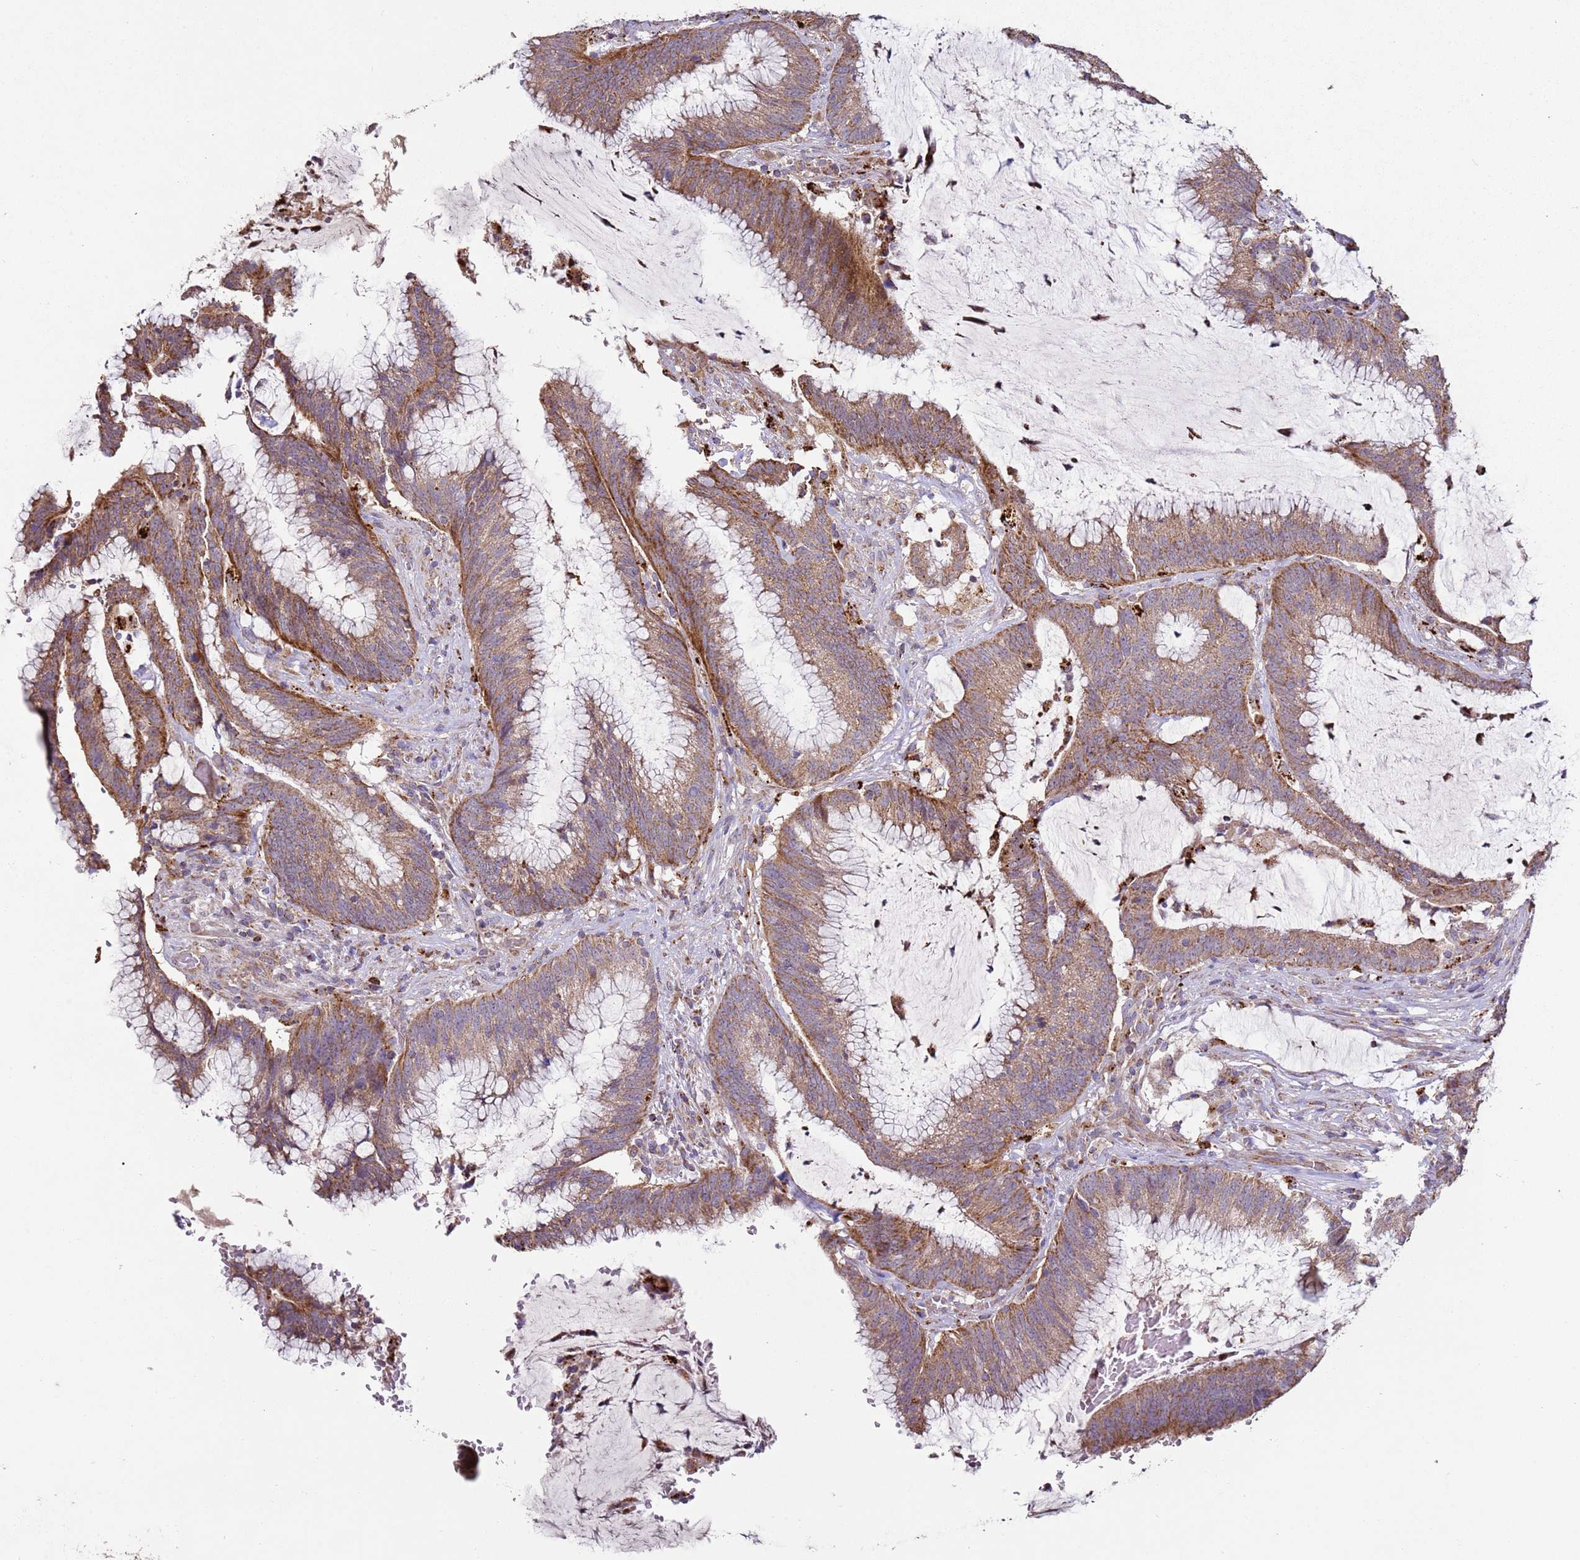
{"staining": {"intensity": "moderate", "quantity": ">75%", "location": "cytoplasmic/membranous"}, "tissue": "colorectal cancer", "cell_type": "Tumor cells", "image_type": "cancer", "snomed": [{"axis": "morphology", "description": "Adenocarcinoma, NOS"}, {"axis": "topography", "description": "Rectum"}], "caption": "Immunohistochemical staining of human colorectal adenocarcinoma displays medium levels of moderate cytoplasmic/membranous protein positivity in approximately >75% of tumor cells.", "gene": "FBXO33", "patient": {"sex": "female", "age": 77}}